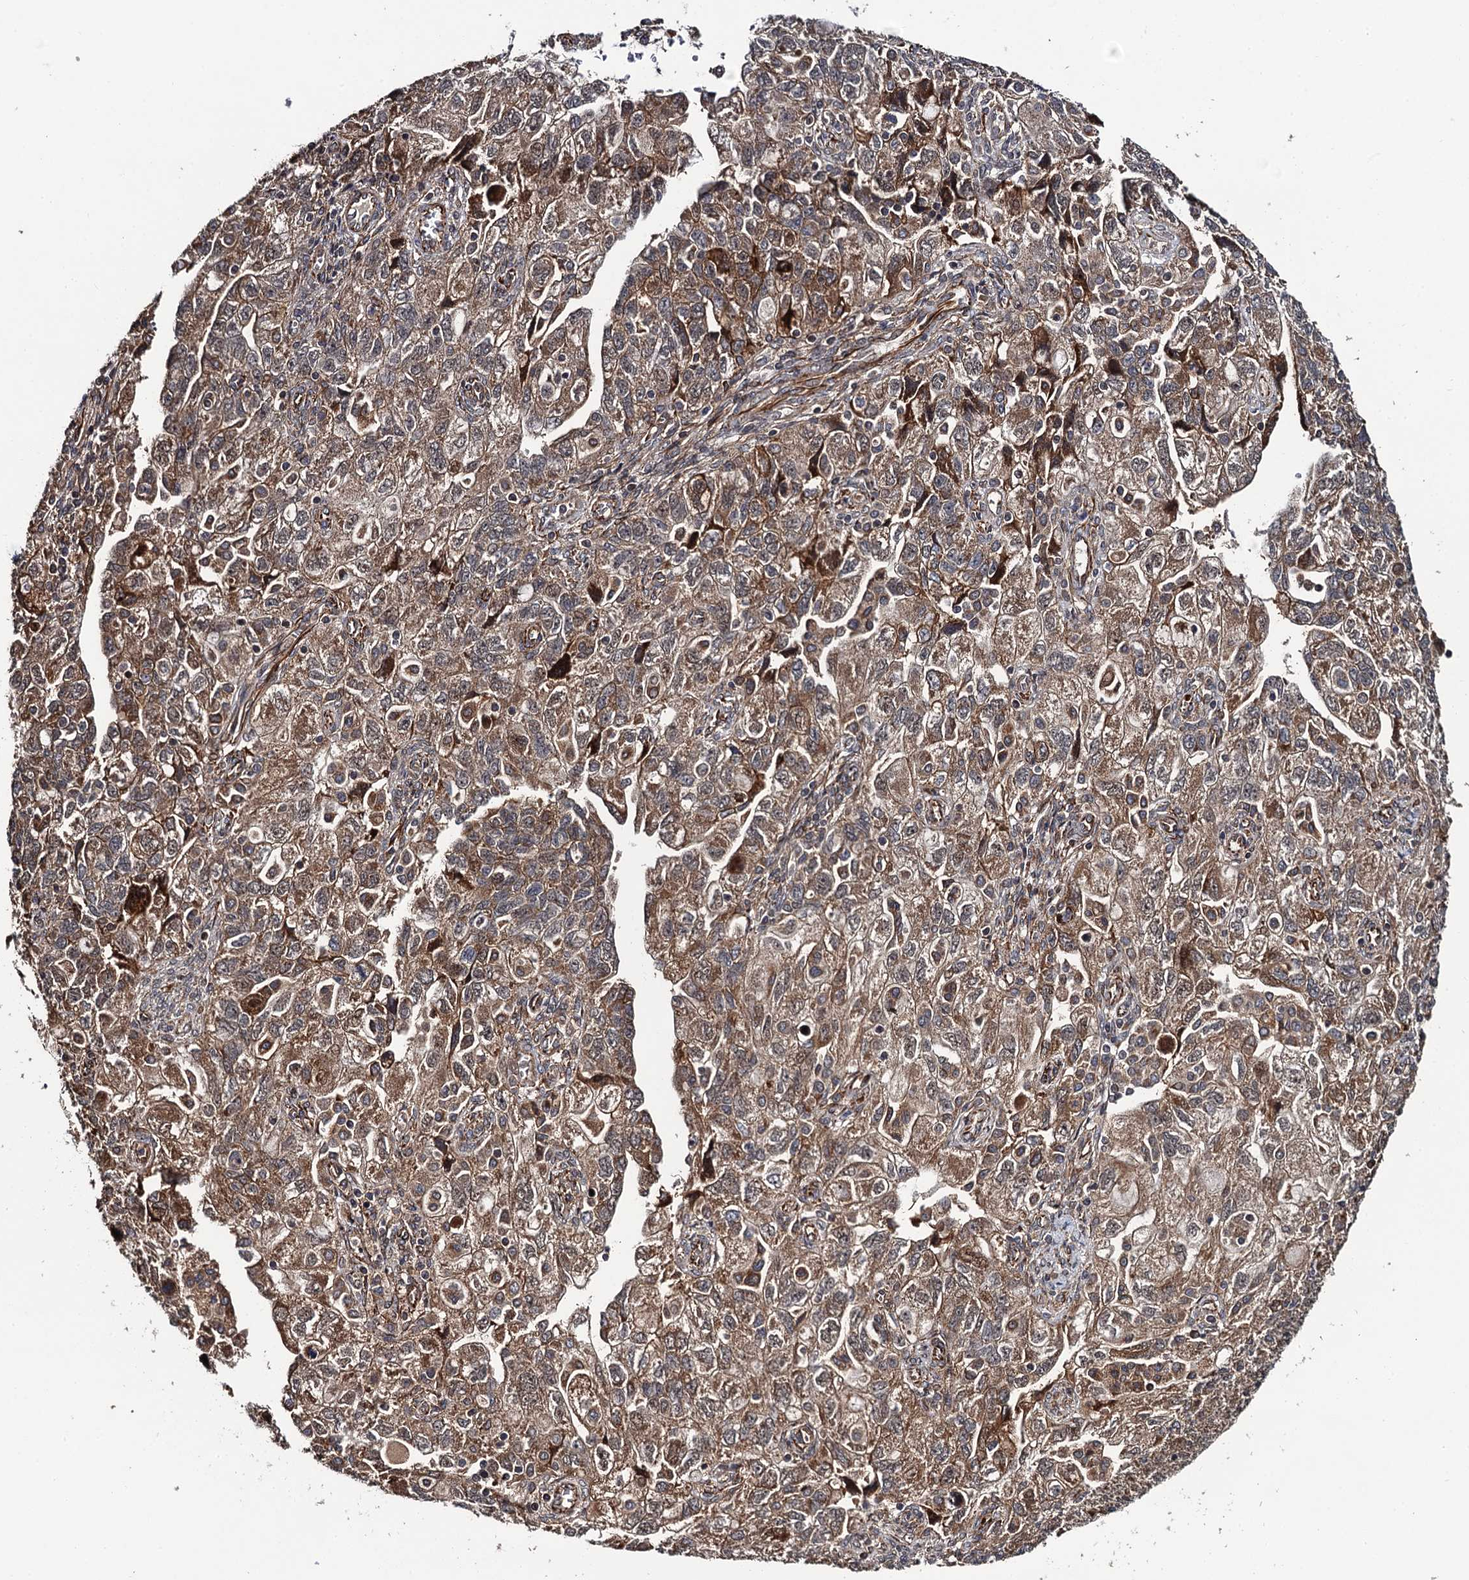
{"staining": {"intensity": "moderate", "quantity": ">75%", "location": "cytoplasmic/membranous"}, "tissue": "ovarian cancer", "cell_type": "Tumor cells", "image_type": "cancer", "snomed": [{"axis": "morphology", "description": "Carcinoma, NOS"}, {"axis": "morphology", "description": "Cystadenocarcinoma, serous, NOS"}, {"axis": "topography", "description": "Ovary"}], "caption": "There is medium levels of moderate cytoplasmic/membranous expression in tumor cells of ovarian cancer, as demonstrated by immunohistochemical staining (brown color).", "gene": "FSIP1", "patient": {"sex": "female", "age": 69}}